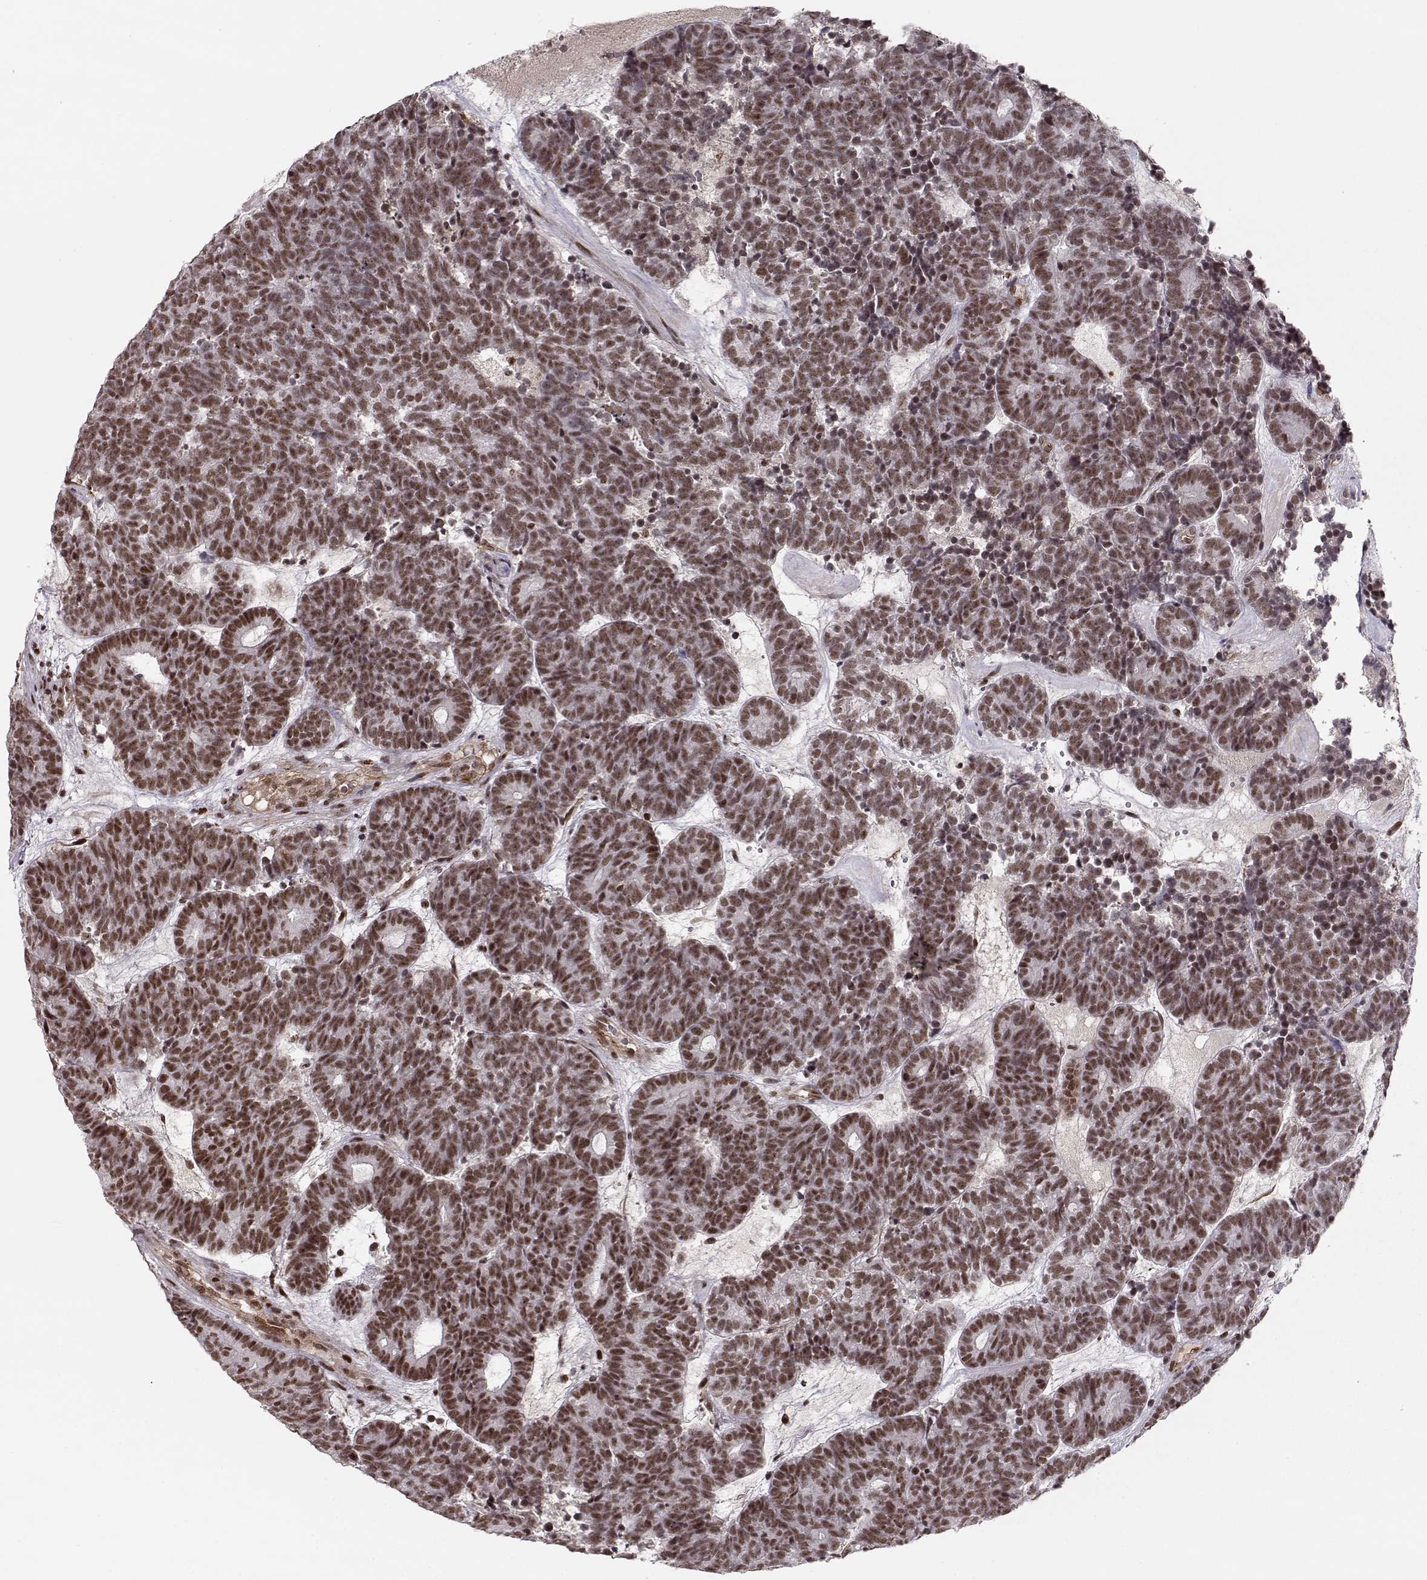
{"staining": {"intensity": "strong", "quantity": ">75%", "location": "nuclear"}, "tissue": "head and neck cancer", "cell_type": "Tumor cells", "image_type": "cancer", "snomed": [{"axis": "morphology", "description": "Adenocarcinoma, NOS"}, {"axis": "topography", "description": "Head-Neck"}], "caption": "Immunohistochemistry image of head and neck cancer stained for a protein (brown), which reveals high levels of strong nuclear positivity in about >75% of tumor cells.", "gene": "CIR1", "patient": {"sex": "female", "age": 81}}